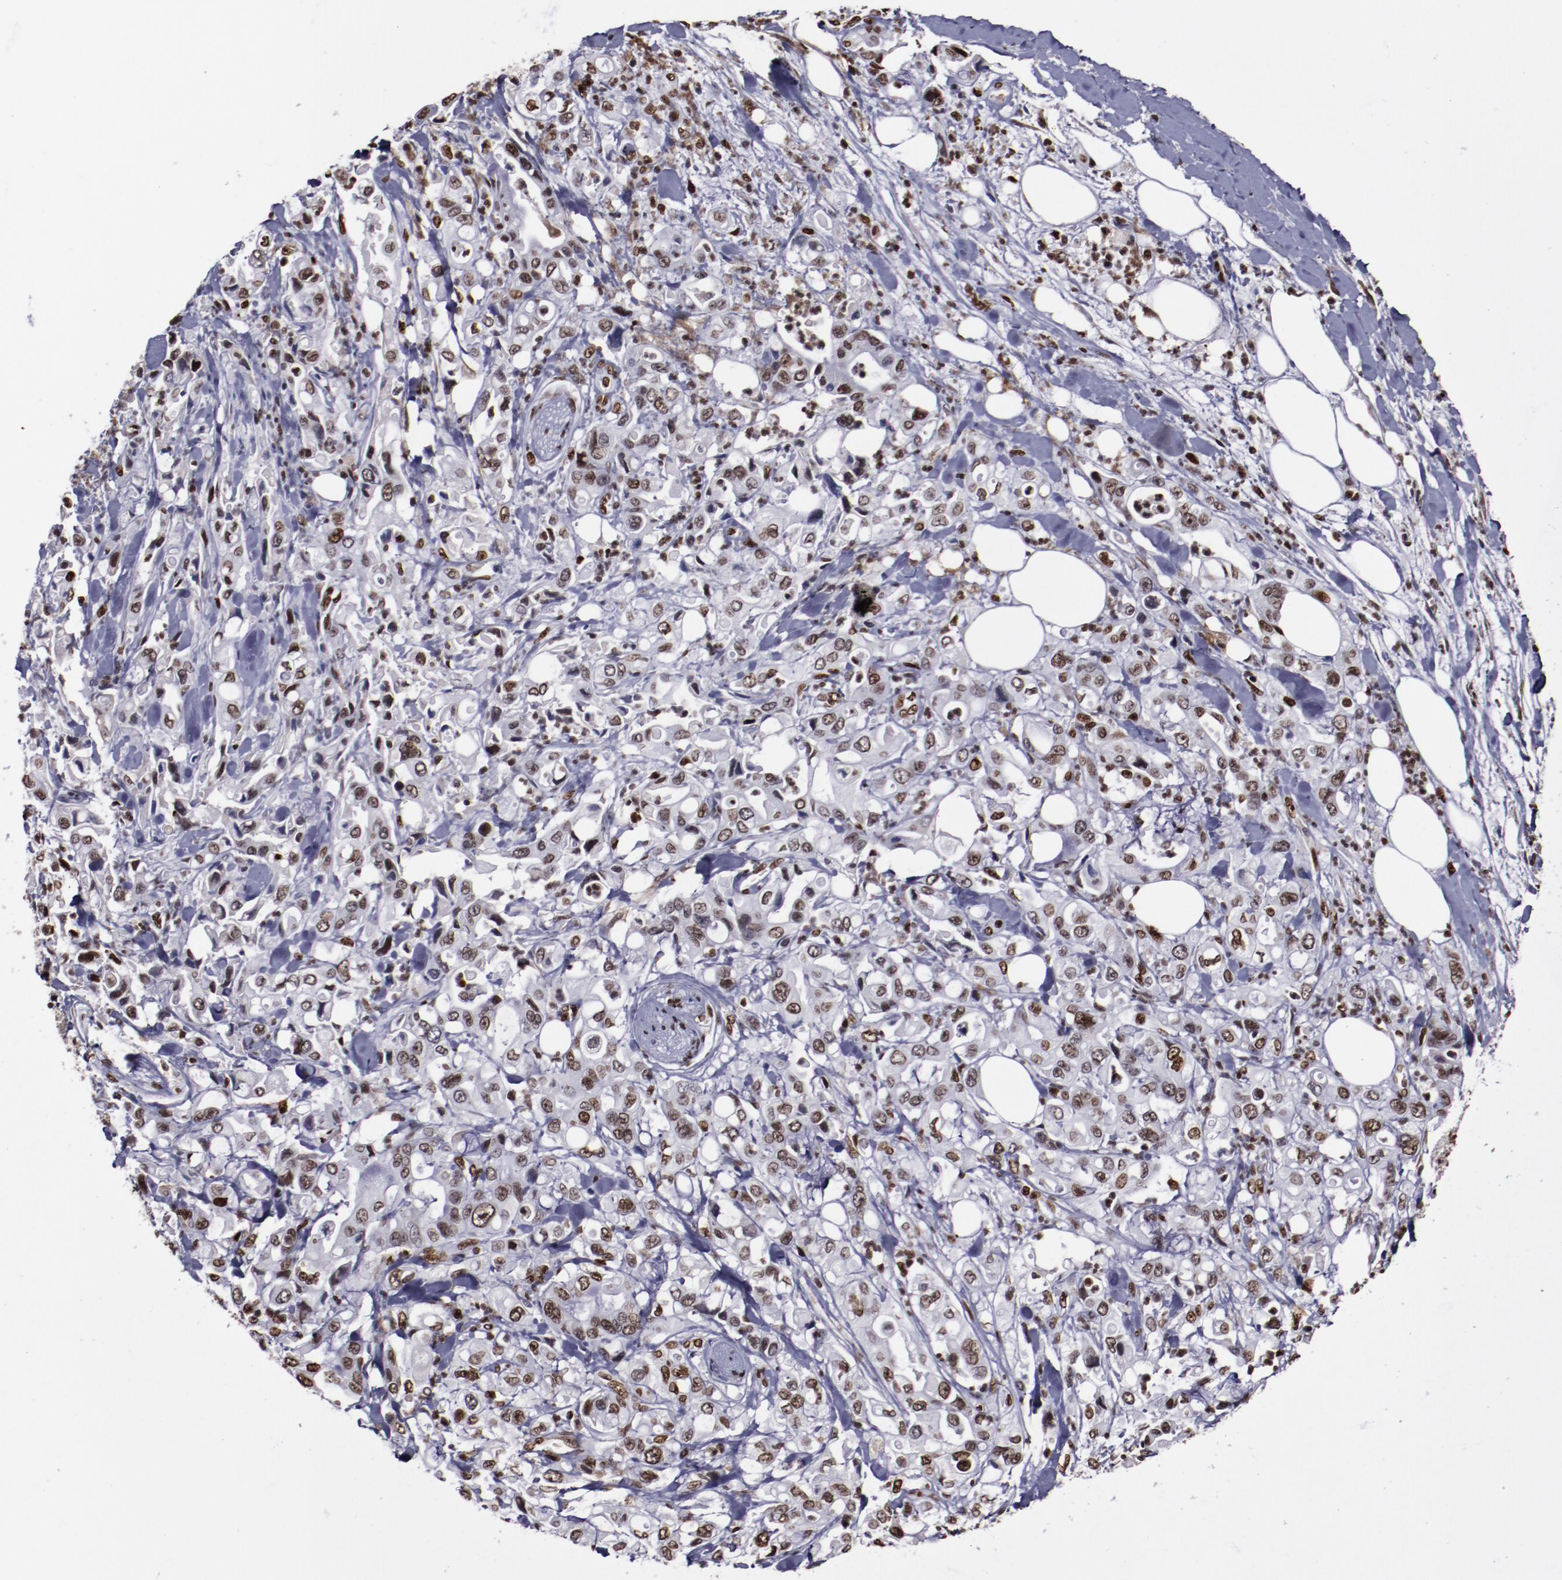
{"staining": {"intensity": "moderate", "quantity": ">75%", "location": "nuclear"}, "tissue": "pancreatic cancer", "cell_type": "Tumor cells", "image_type": "cancer", "snomed": [{"axis": "morphology", "description": "Adenocarcinoma, NOS"}, {"axis": "topography", "description": "Pancreas"}], "caption": "This is a histology image of IHC staining of pancreatic cancer (adenocarcinoma), which shows moderate positivity in the nuclear of tumor cells.", "gene": "APEX1", "patient": {"sex": "male", "age": 70}}